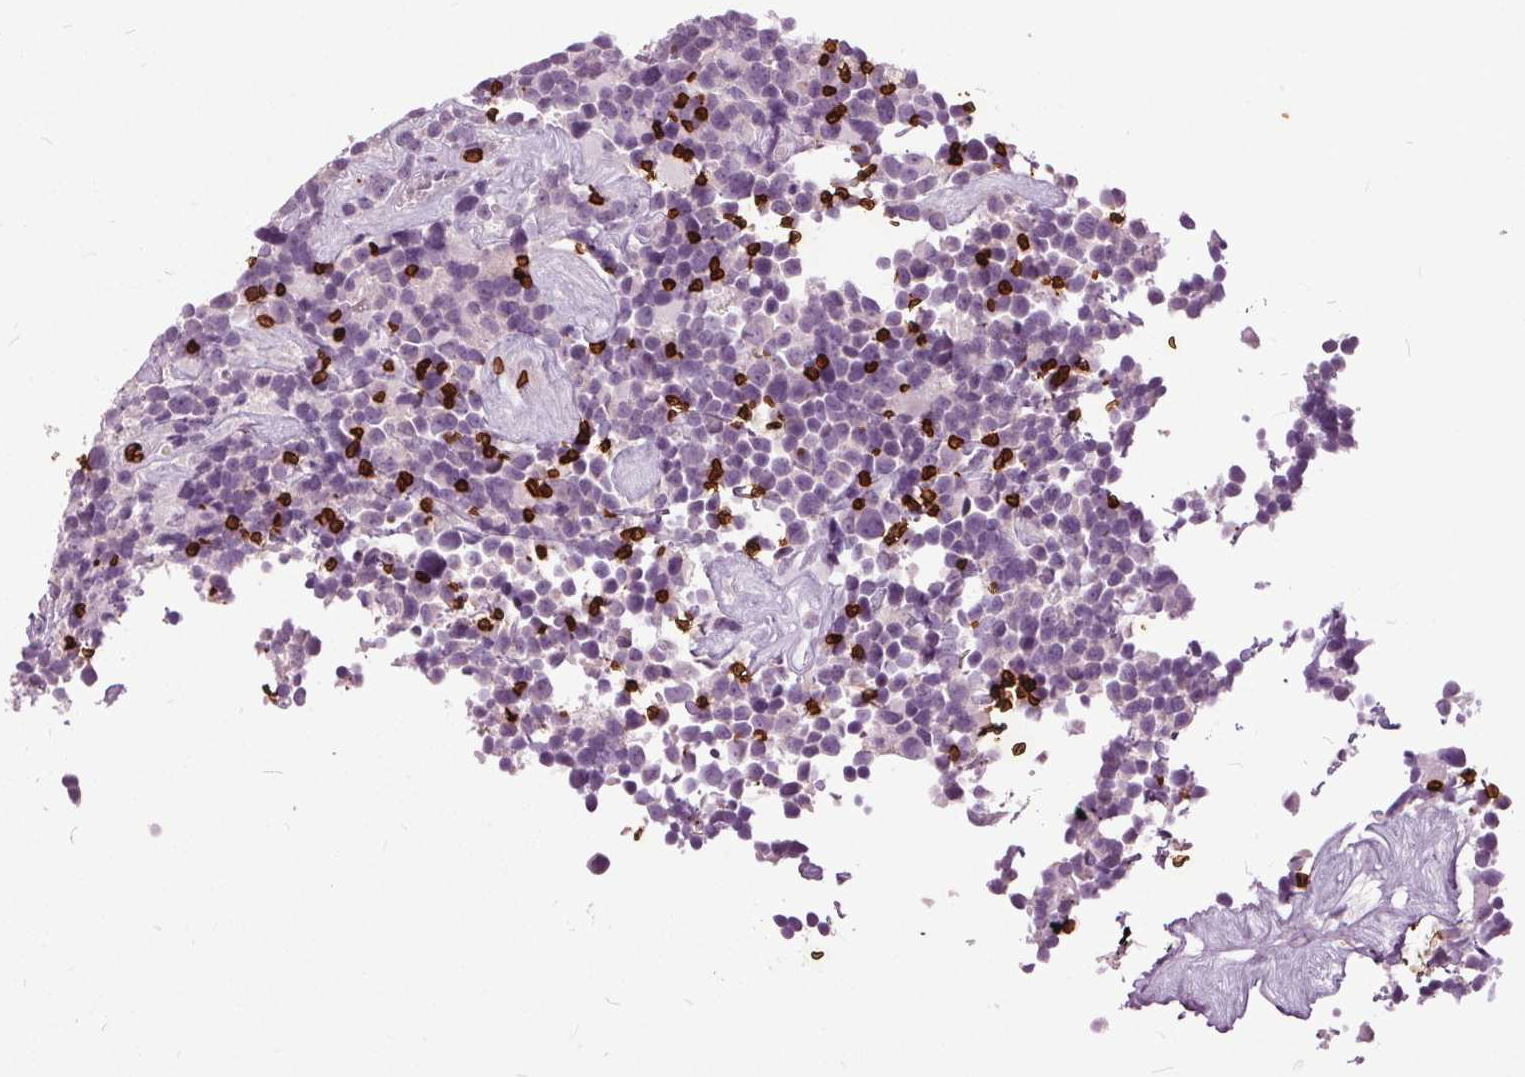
{"staining": {"intensity": "negative", "quantity": "none", "location": "none"}, "tissue": "glioma", "cell_type": "Tumor cells", "image_type": "cancer", "snomed": [{"axis": "morphology", "description": "Glioma, malignant, High grade"}, {"axis": "topography", "description": "Brain"}], "caption": "This is a micrograph of immunohistochemistry (IHC) staining of glioma, which shows no expression in tumor cells.", "gene": "SLC4A1", "patient": {"sex": "male", "age": 33}}